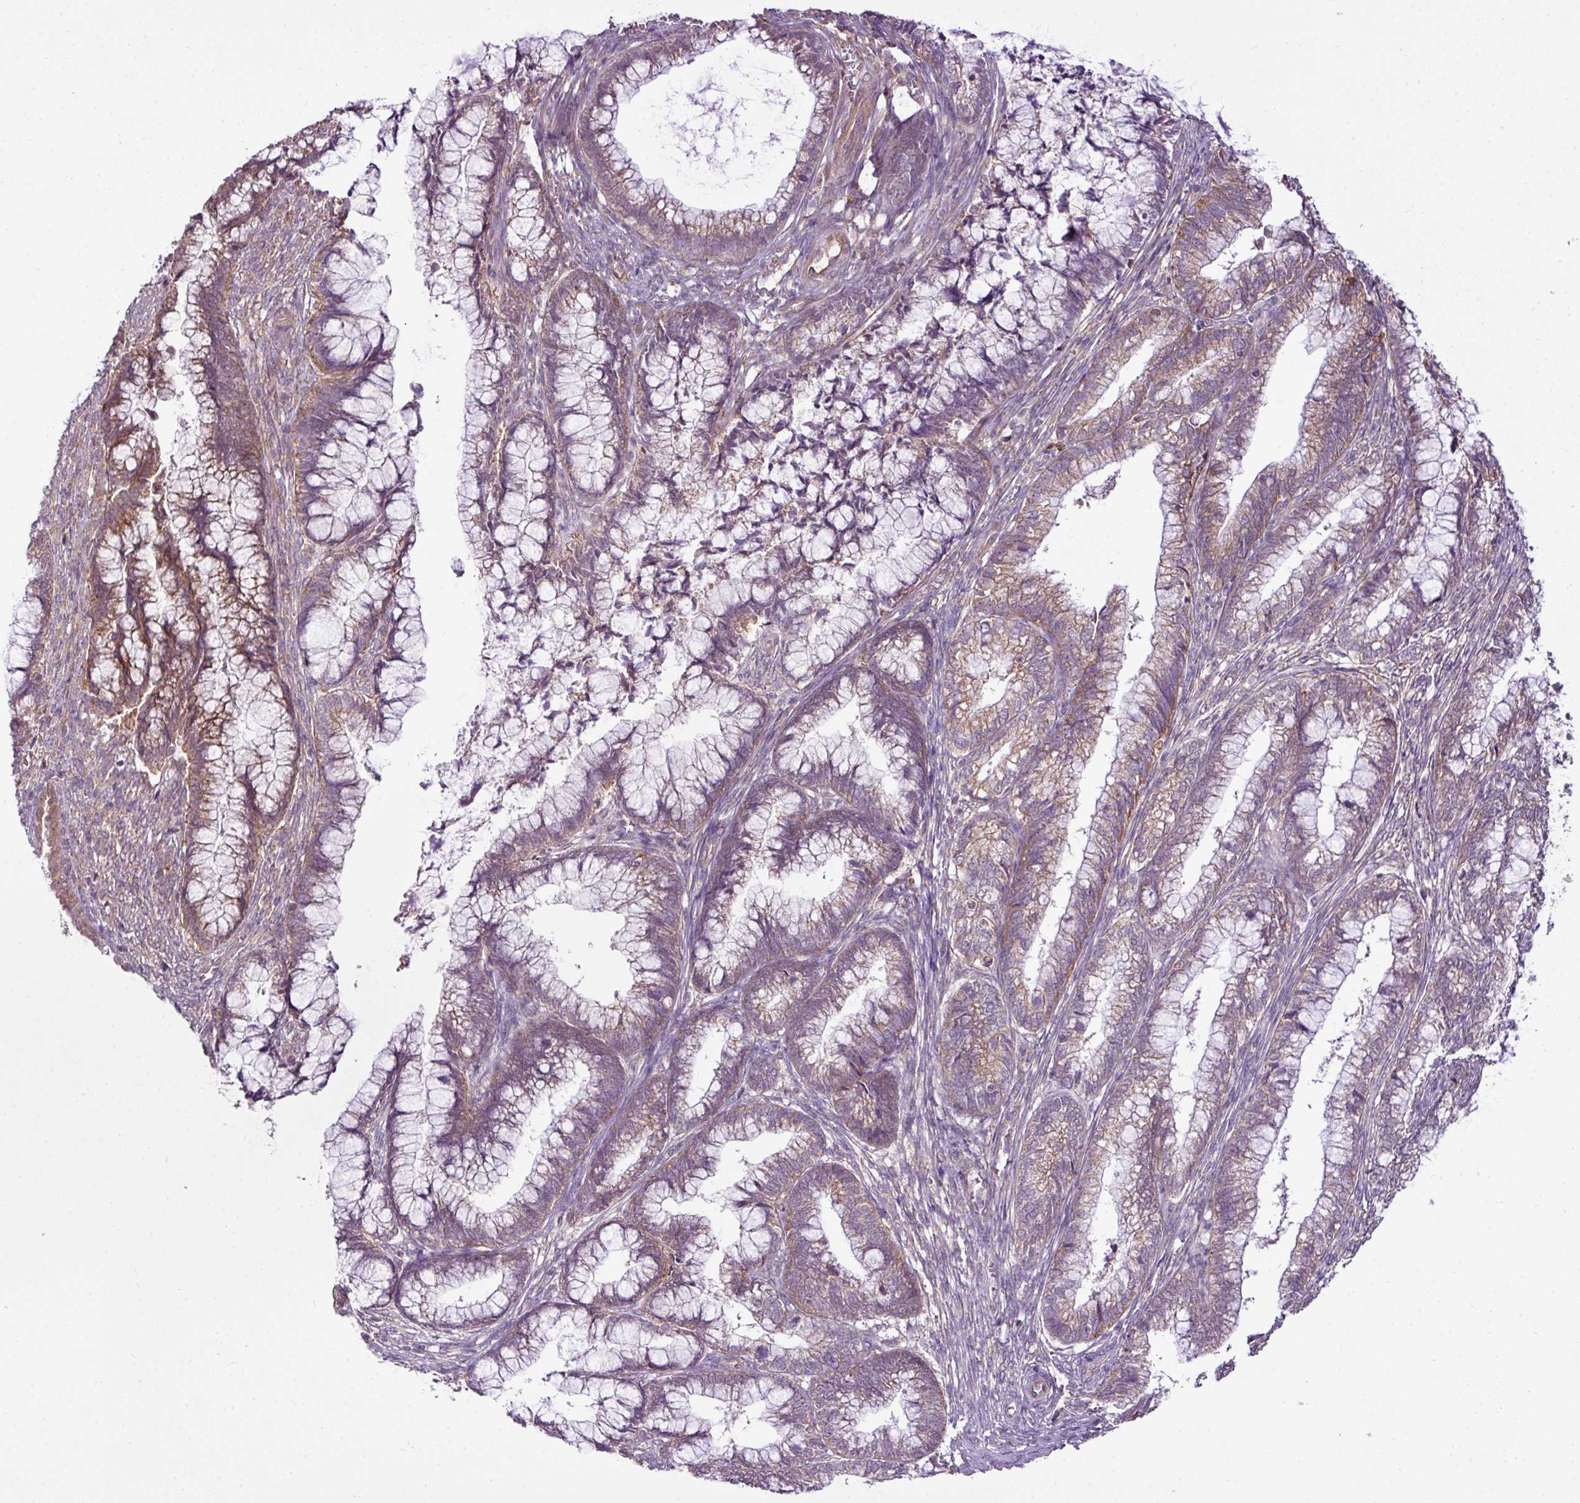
{"staining": {"intensity": "moderate", "quantity": "<25%", "location": "cytoplasmic/membranous"}, "tissue": "cervical cancer", "cell_type": "Tumor cells", "image_type": "cancer", "snomed": [{"axis": "morphology", "description": "Adenocarcinoma, NOS"}, {"axis": "topography", "description": "Cervix"}], "caption": "Immunohistochemical staining of human cervical adenocarcinoma reveals low levels of moderate cytoplasmic/membranous staining in approximately <25% of tumor cells. (DAB IHC with brightfield microscopy, high magnification).", "gene": "DNAAF4", "patient": {"sex": "female", "age": 44}}